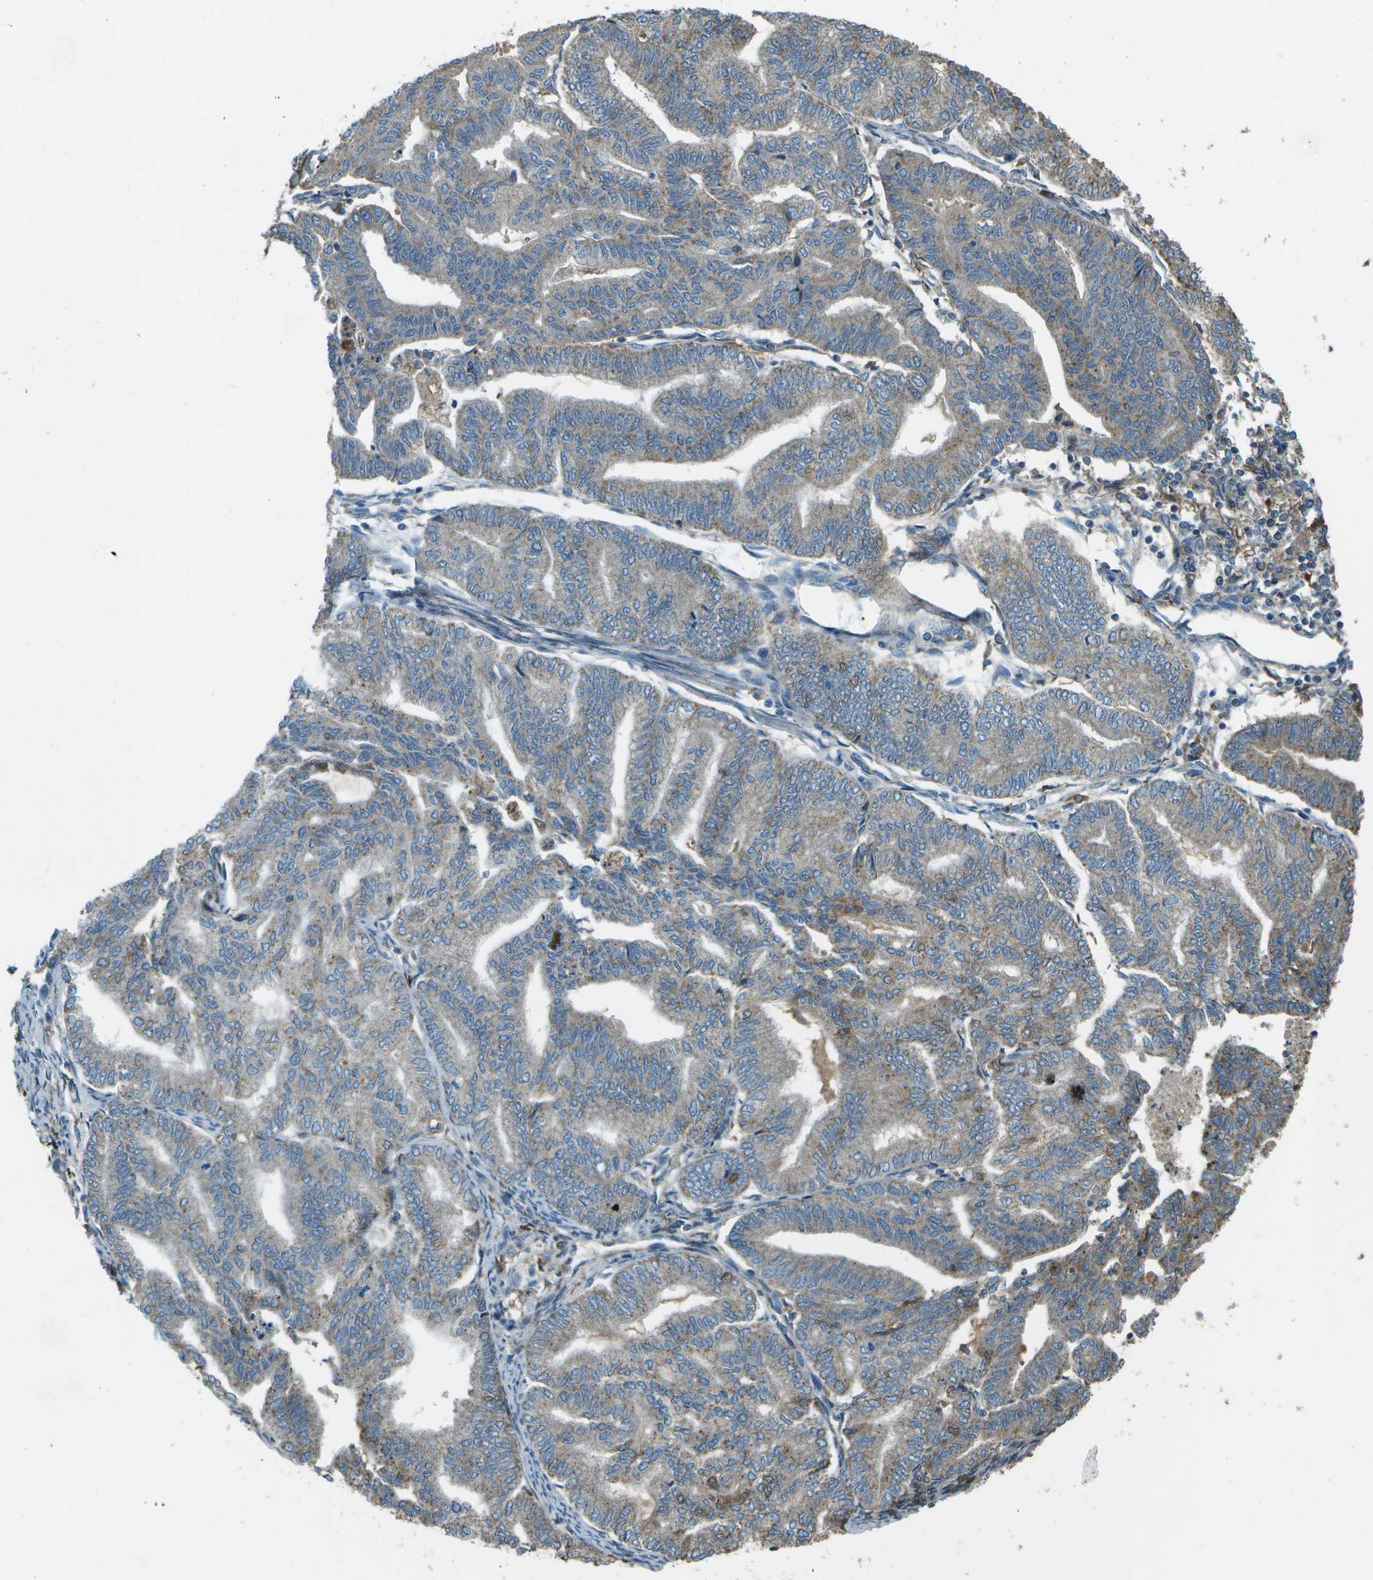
{"staining": {"intensity": "moderate", "quantity": "<25%", "location": "cytoplasmic/membranous"}, "tissue": "endometrial cancer", "cell_type": "Tumor cells", "image_type": "cancer", "snomed": [{"axis": "morphology", "description": "Adenocarcinoma, NOS"}, {"axis": "topography", "description": "Endometrium"}], "caption": "DAB (3,3'-diaminobenzidine) immunohistochemical staining of human endometrial adenocarcinoma demonstrates moderate cytoplasmic/membranous protein staining in approximately <25% of tumor cells. (DAB (3,3'-diaminobenzidine) IHC, brown staining for protein, blue staining for nuclei).", "gene": "PXYLP1", "patient": {"sex": "female", "age": 79}}